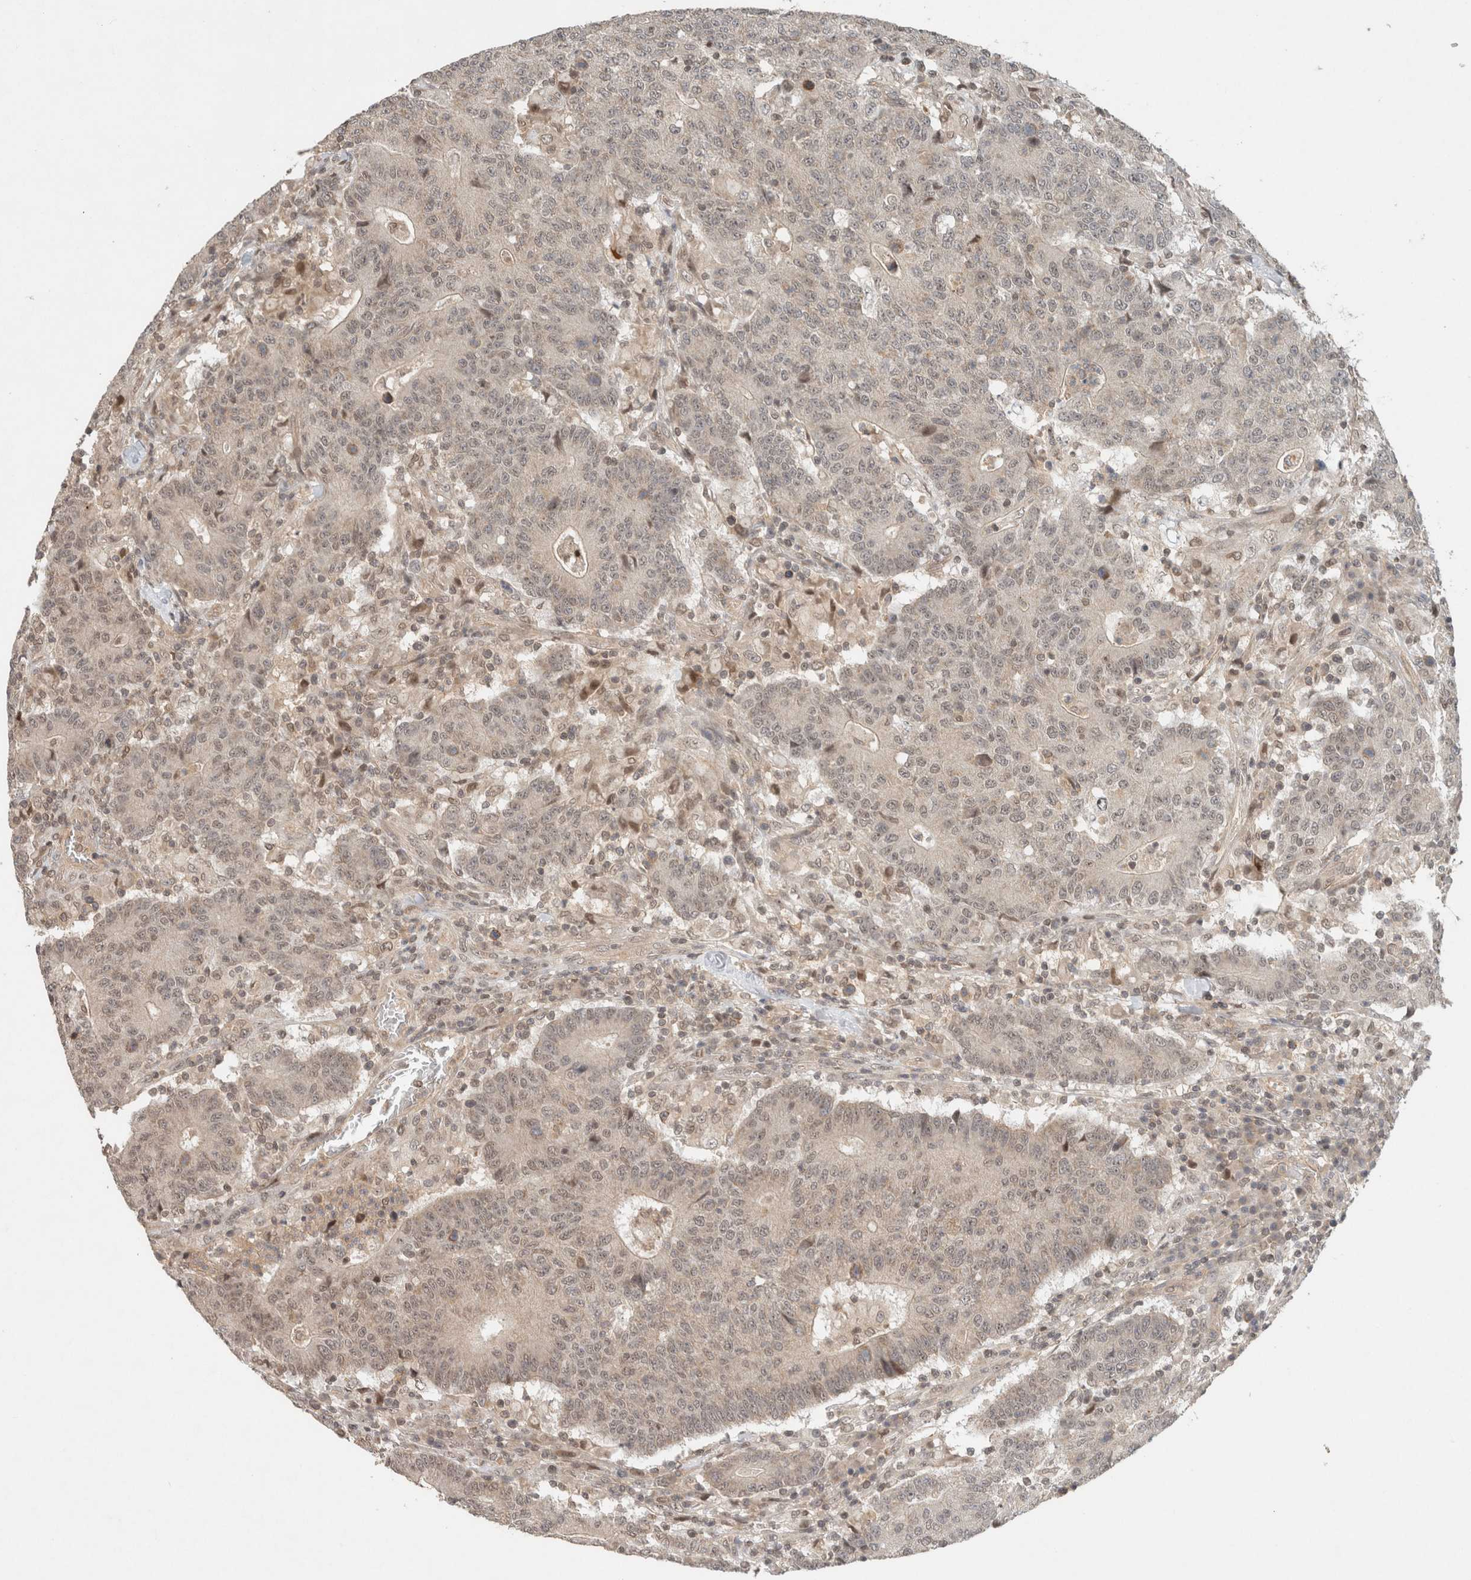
{"staining": {"intensity": "weak", "quantity": "25%-75%", "location": "nuclear"}, "tissue": "colorectal cancer", "cell_type": "Tumor cells", "image_type": "cancer", "snomed": [{"axis": "morphology", "description": "Normal tissue, NOS"}, {"axis": "morphology", "description": "Adenocarcinoma, NOS"}, {"axis": "topography", "description": "Colon"}], "caption": "High-magnification brightfield microscopy of colorectal adenocarcinoma stained with DAB (3,3'-diaminobenzidine) (brown) and counterstained with hematoxylin (blue). tumor cells exhibit weak nuclear staining is present in about25%-75% of cells.", "gene": "CAAP1", "patient": {"sex": "female", "age": 75}}